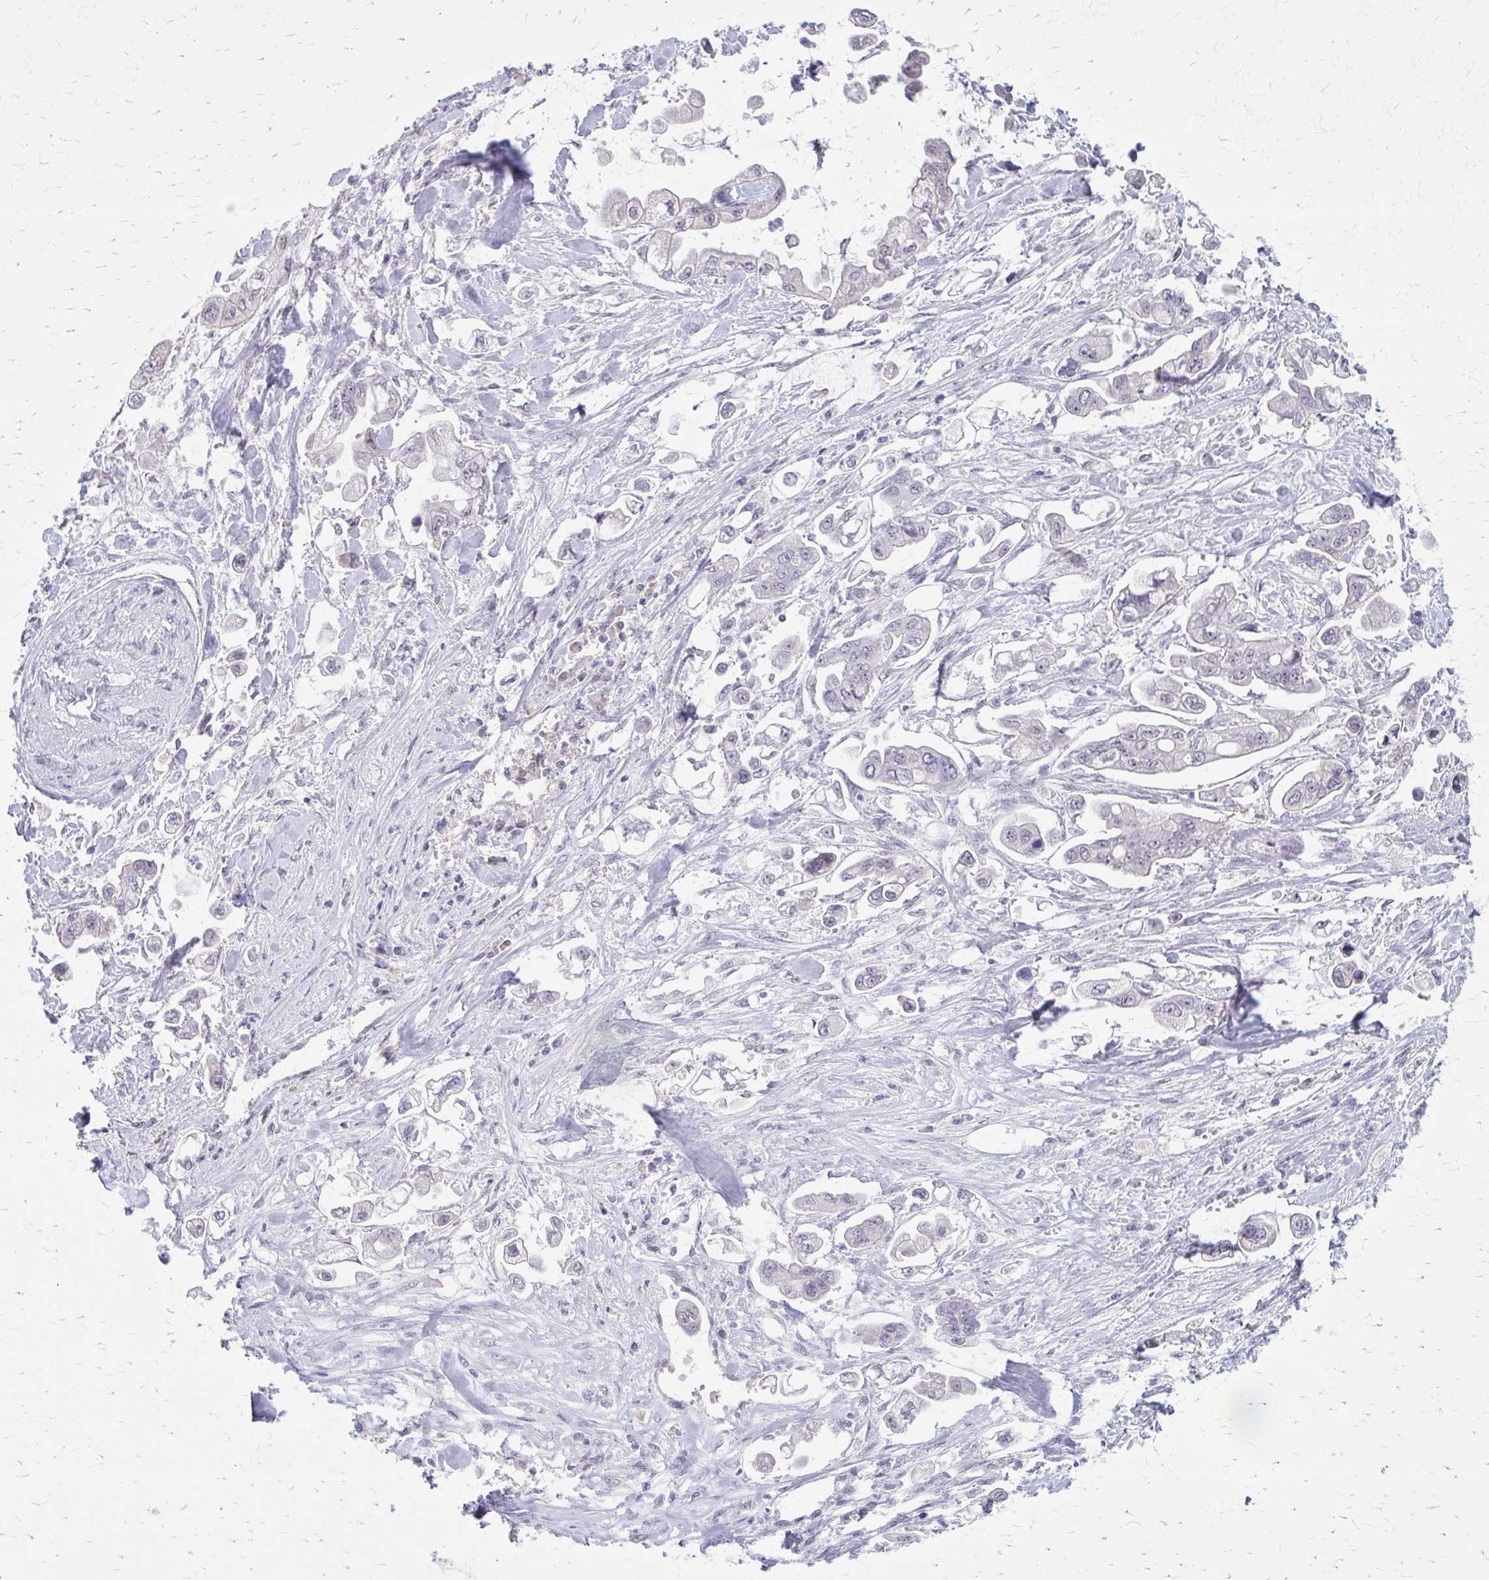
{"staining": {"intensity": "negative", "quantity": "none", "location": "none"}, "tissue": "stomach cancer", "cell_type": "Tumor cells", "image_type": "cancer", "snomed": [{"axis": "morphology", "description": "Adenocarcinoma, NOS"}, {"axis": "topography", "description": "Stomach"}], "caption": "IHC image of stomach adenocarcinoma stained for a protein (brown), which demonstrates no expression in tumor cells.", "gene": "PLCB1", "patient": {"sex": "male", "age": 62}}